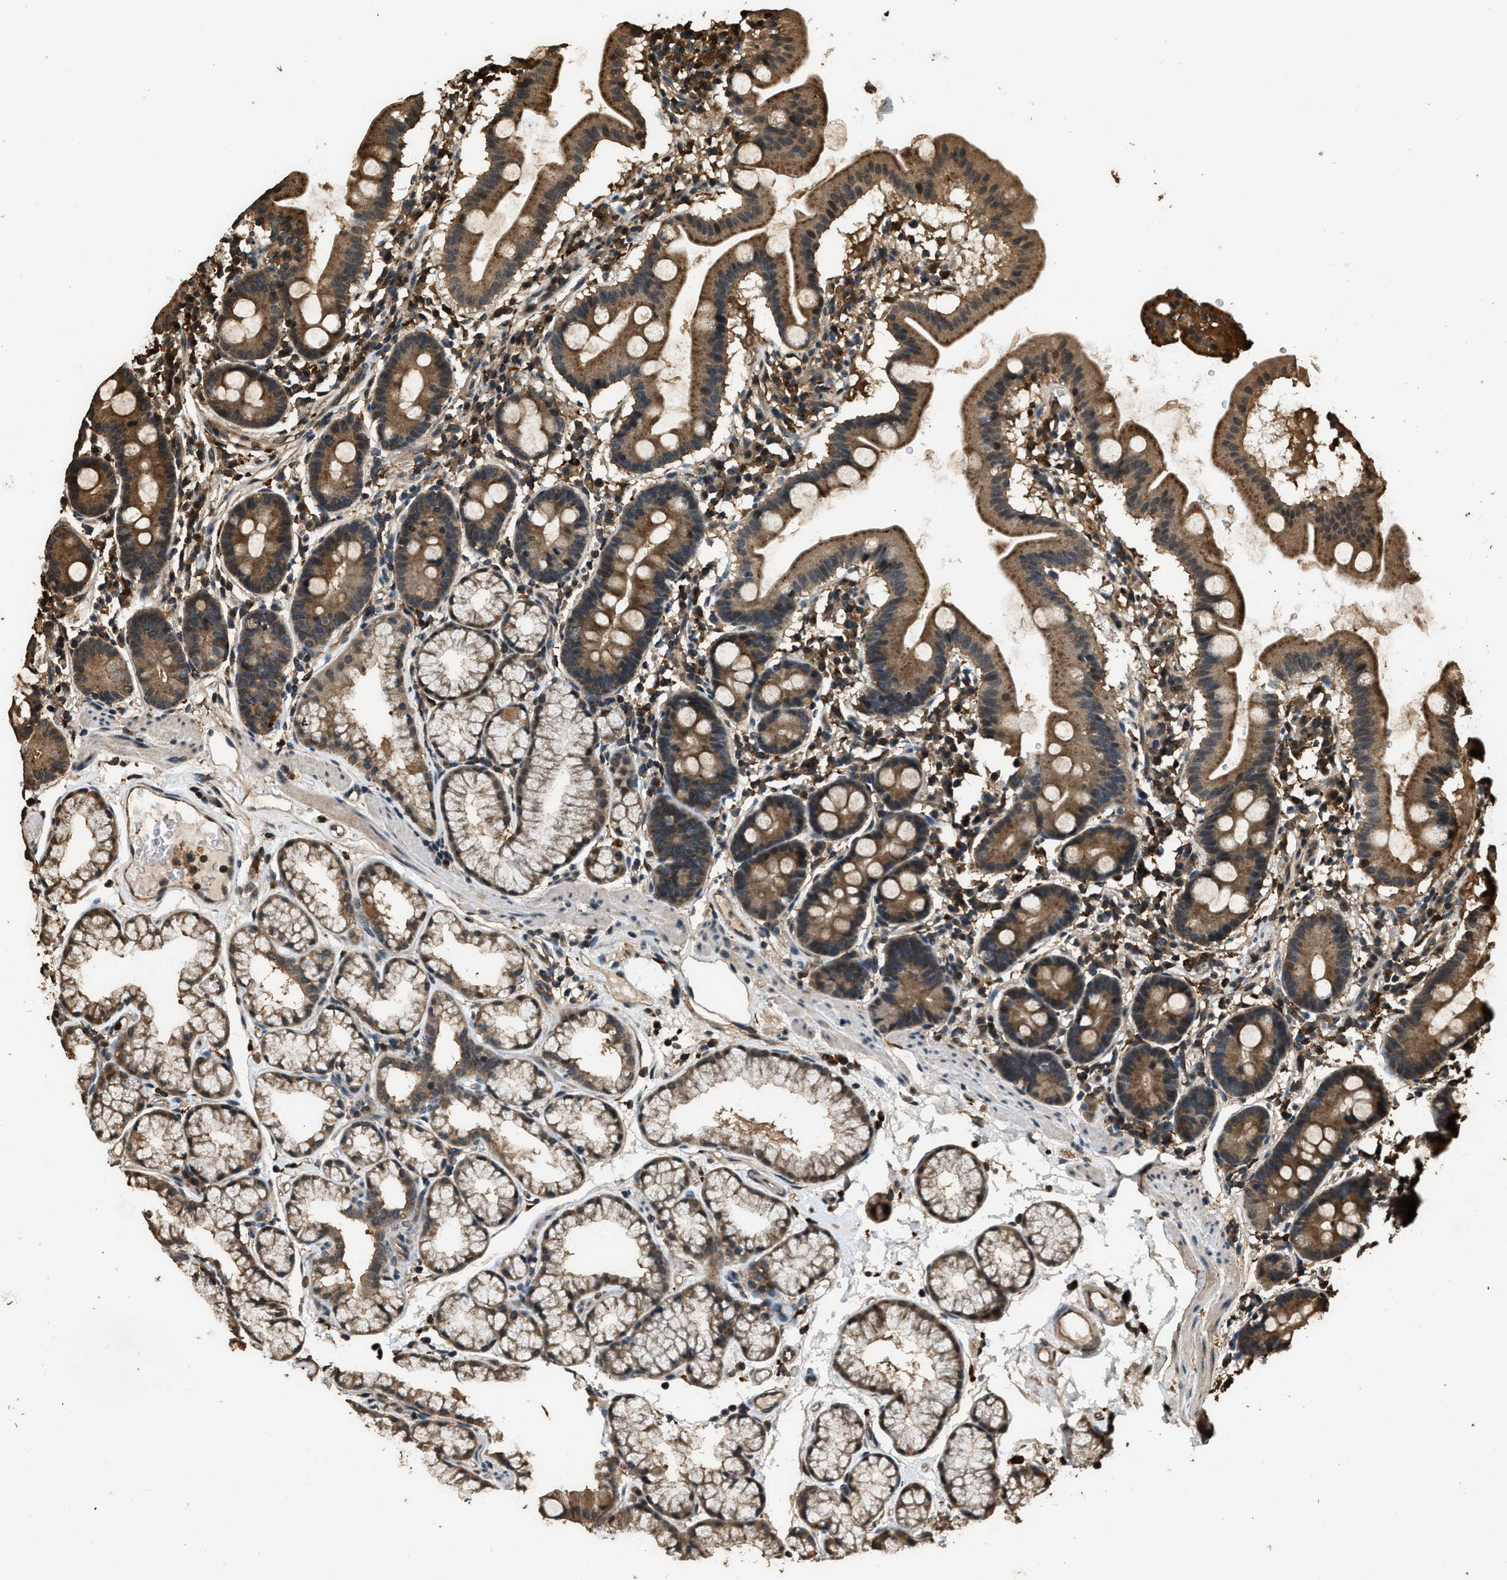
{"staining": {"intensity": "moderate", "quantity": ">75%", "location": "cytoplasmic/membranous"}, "tissue": "duodenum", "cell_type": "Glandular cells", "image_type": "normal", "snomed": [{"axis": "morphology", "description": "Normal tissue, NOS"}, {"axis": "topography", "description": "Duodenum"}], "caption": "Immunohistochemical staining of normal duodenum demonstrates >75% levels of moderate cytoplasmic/membranous protein staining in approximately >75% of glandular cells. The staining is performed using DAB (3,3'-diaminobenzidine) brown chromogen to label protein expression. The nuclei are counter-stained blue using hematoxylin.", "gene": "RAP2A", "patient": {"sex": "male", "age": 50}}